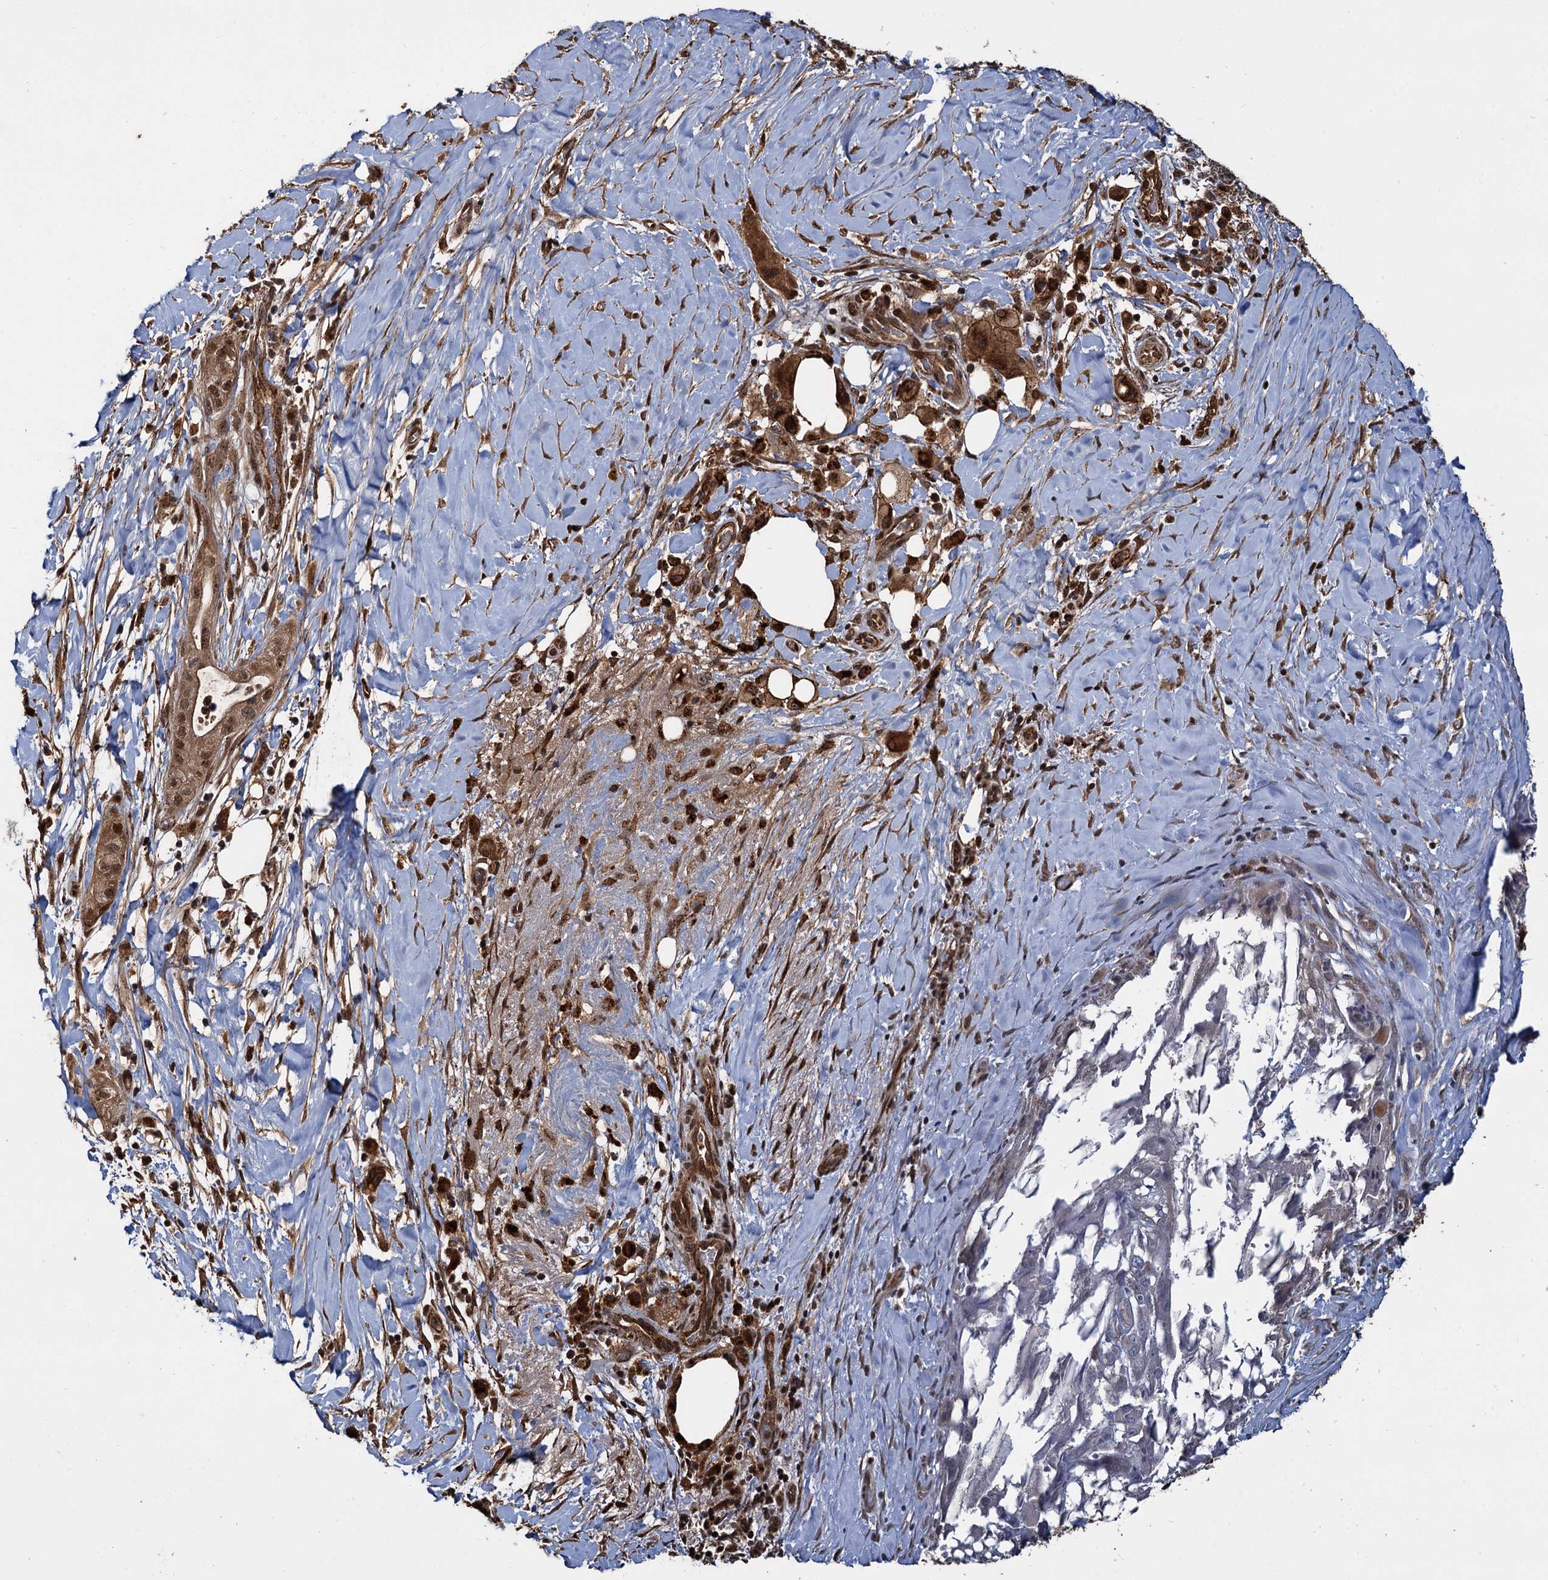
{"staining": {"intensity": "moderate", "quantity": ">75%", "location": "cytoplasmic/membranous,nuclear"}, "tissue": "pancreatic cancer", "cell_type": "Tumor cells", "image_type": "cancer", "snomed": [{"axis": "morphology", "description": "Adenocarcinoma, NOS"}, {"axis": "topography", "description": "Pancreas"}], "caption": "Immunohistochemical staining of human adenocarcinoma (pancreatic) reveals medium levels of moderate cytoplasmic/membranous and nuclear positivity in approximately >75% of tumor cells.", "gene": "CEP192", "patient": {"sex": "male", "age": 58}}